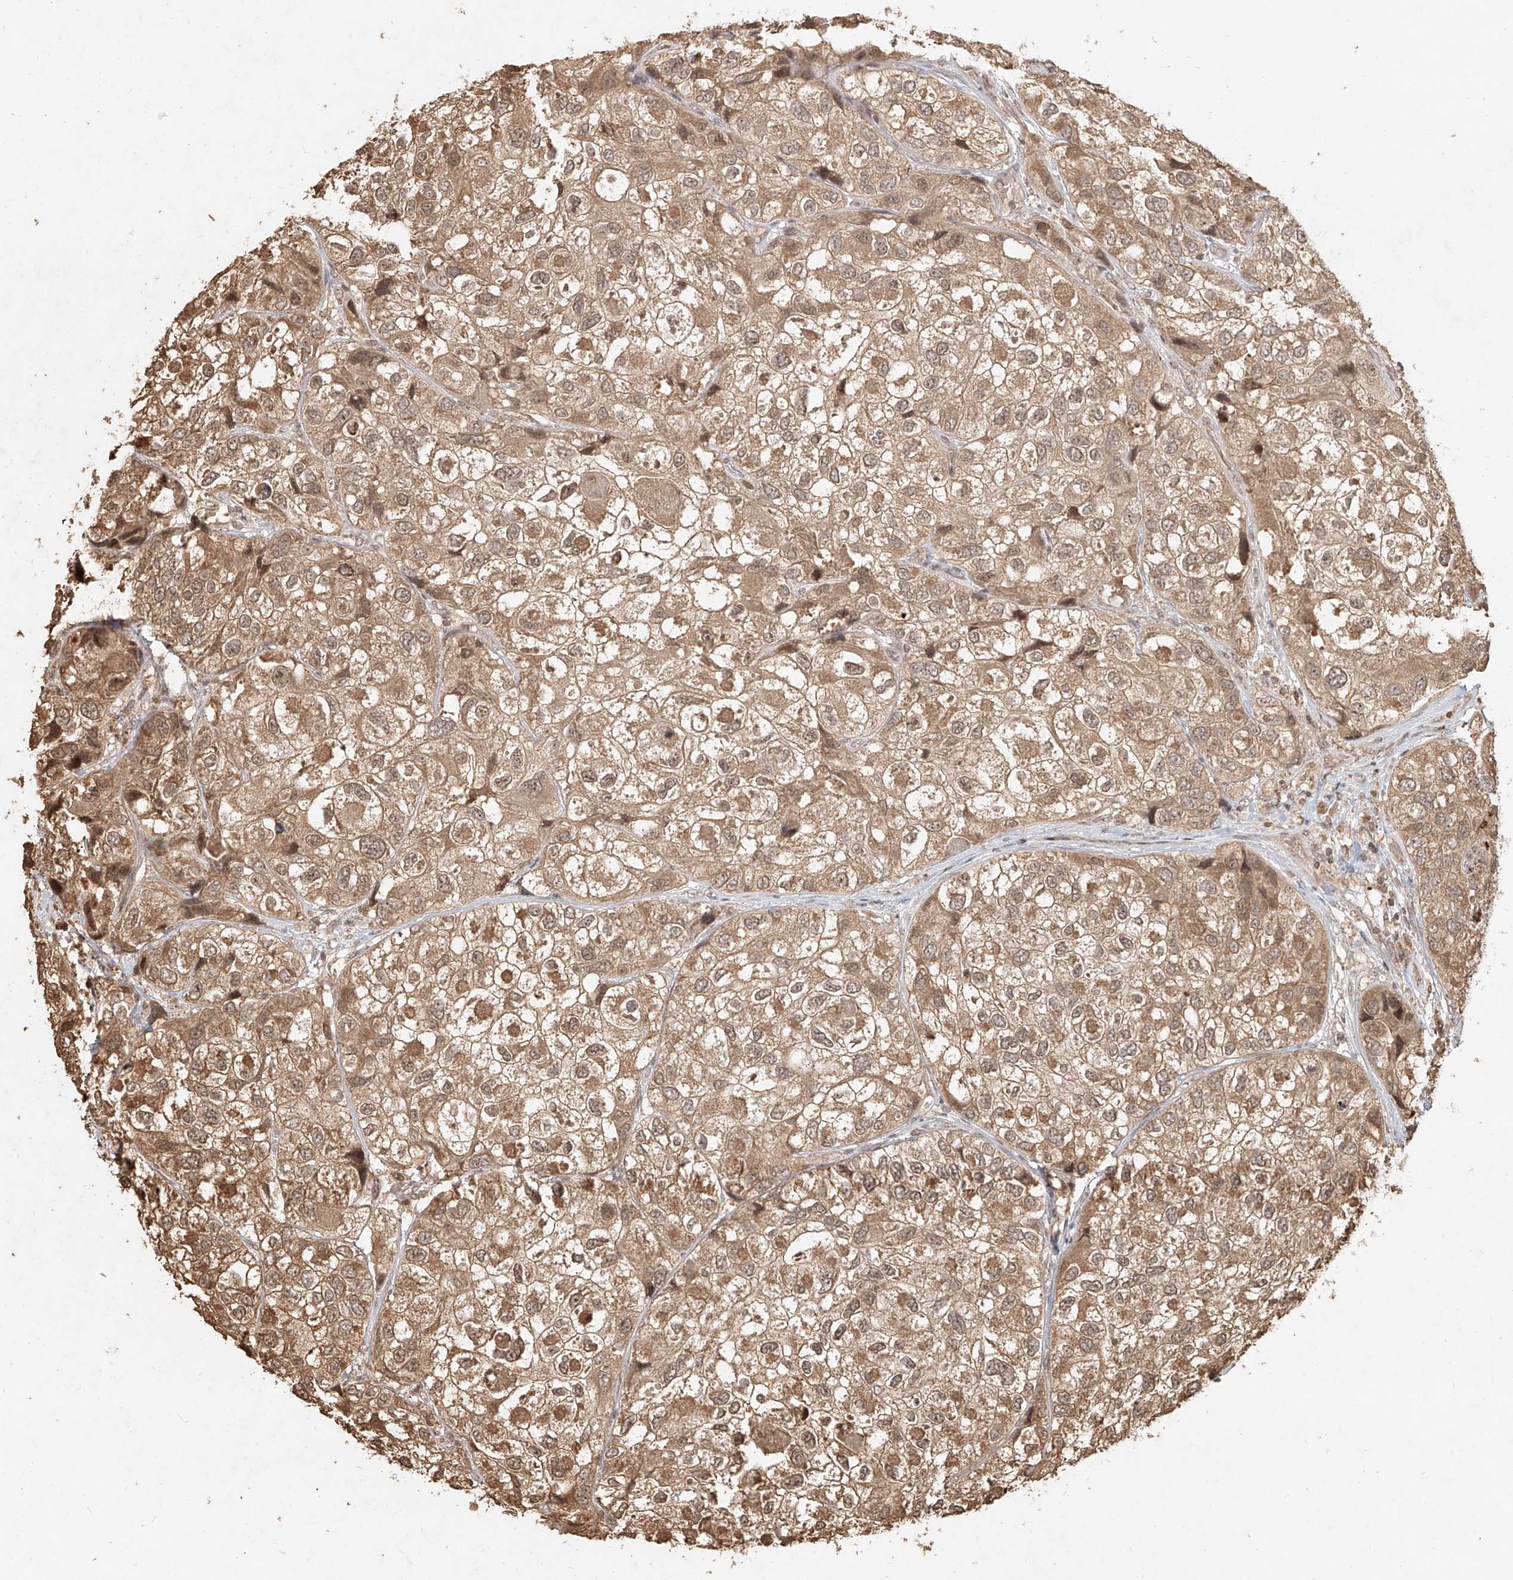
{"staining": {"intensity": "moderate", "quantity": ">75%", "location": "cytoplasmic/membranous,nuclear"}, "tissue": "urothelial cancer", "cell_type": "Tumor cells", "image_type": "cancer", "snomed": [{"axis": "morphology", "description": "Urothelial carcinoma, High grade"}, {"axis": "topography", "description": "Urinary bladder"}], "caption": "High-power microscopy captured an immunohistochemistry (IHC) micrograph of urothelial cancer, revealing moderate cytoplasmic/membranous and nuclear staining in about >75% of tumor cells.", "gene": "UBE2K", "patient": {"sex": "female", "age": 64}}